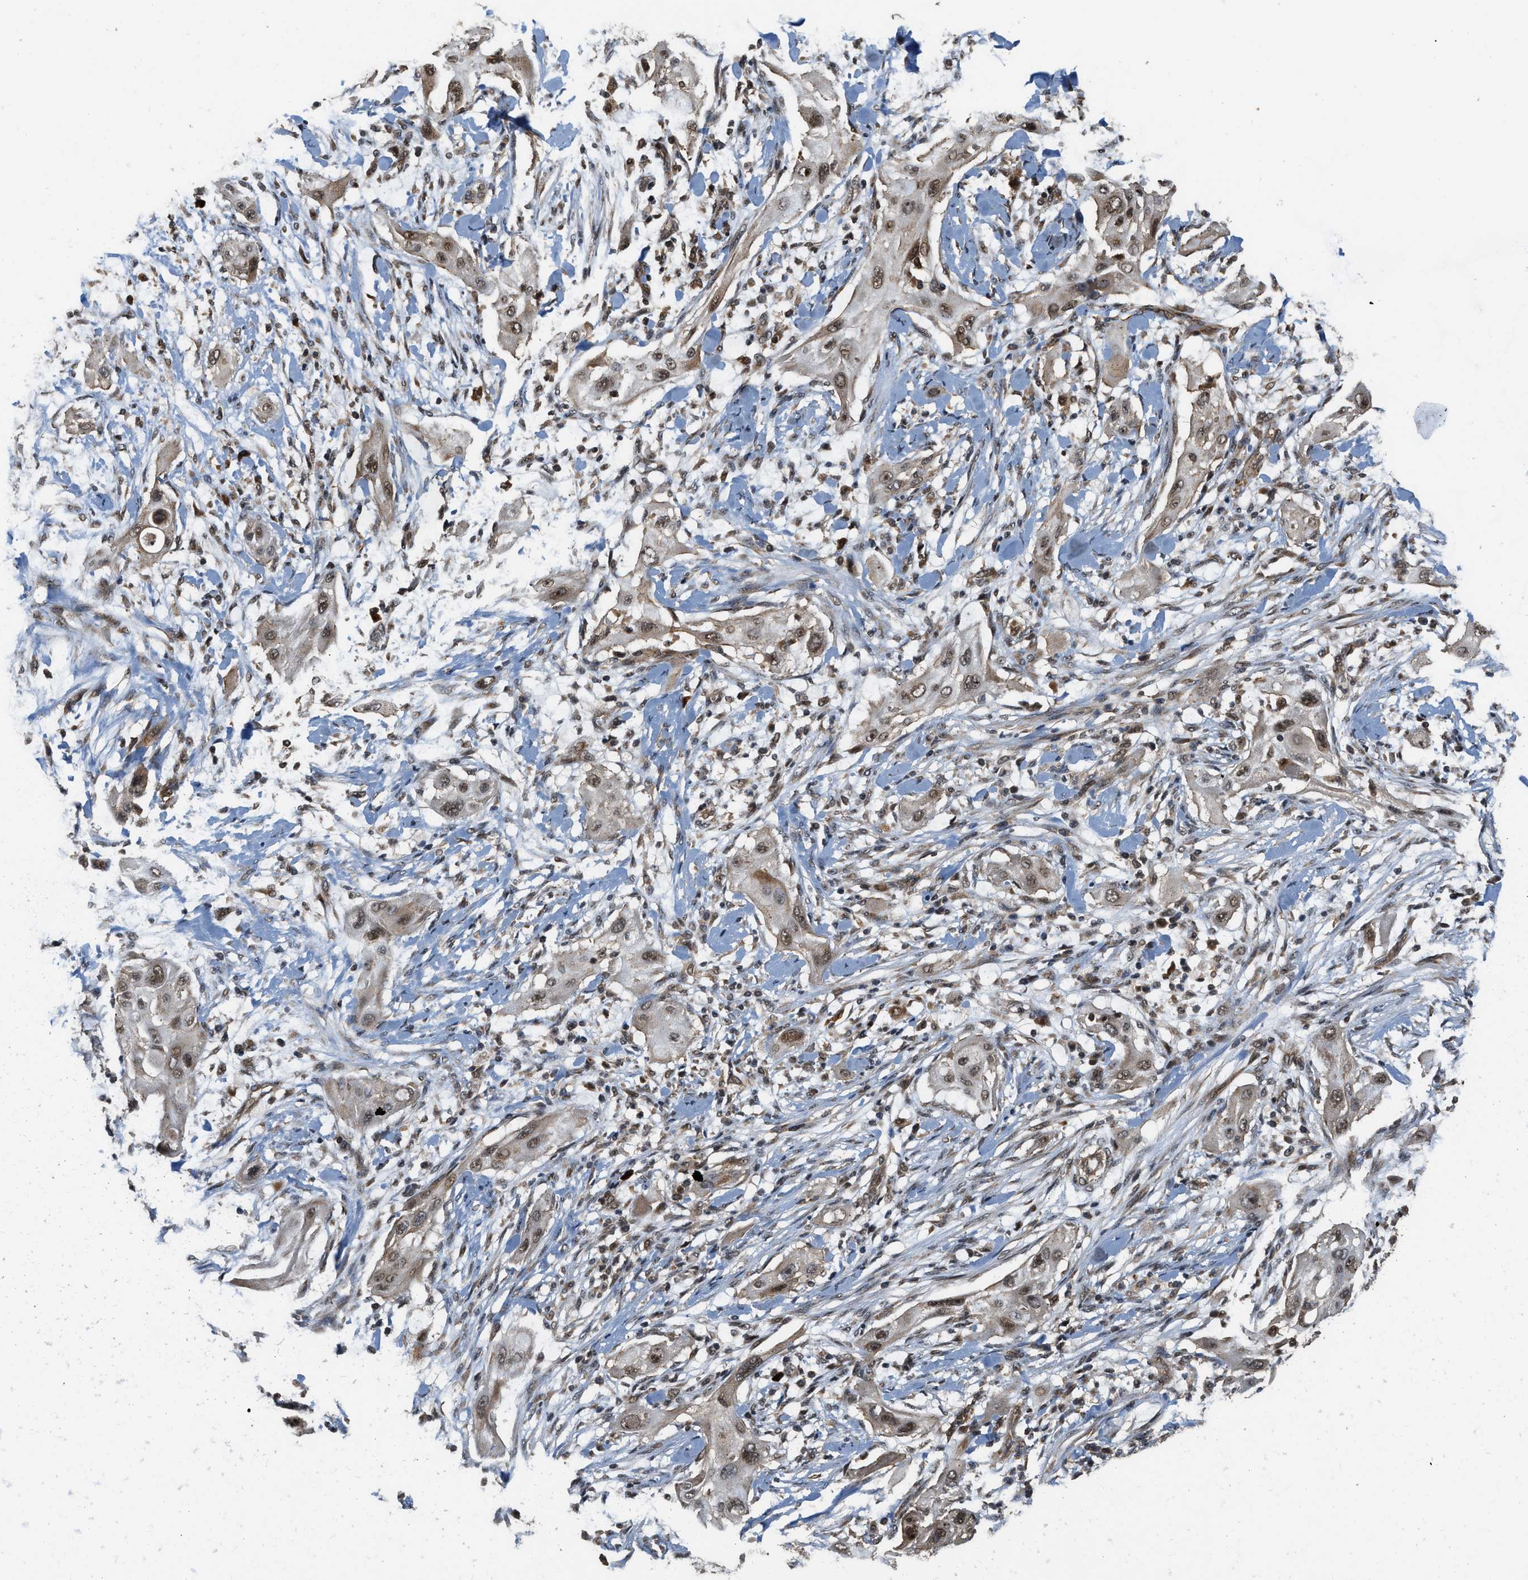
{"staining": {"intensity": "moderate", "quantity": ">75%", "location": "cytoplasmic/membranous,nuclear"}, "tissue": "lung cancer", "cell_type": "Tumor cells", "image_type": "cancer", "snomed": [{"axis": "morphology", "description": "Squamous cell carcinoma, NOS"}, {"axis": "topography", "description": "Lung"}], "caption": "Lung cancer stained for a protein shows moderate cytoplasmic/membranous and nuclear positivity in tumor cells. (brown staining indicates protein expression, while blue staining denotes nuclei).", "gene": "ELP2", "patient": {"sex": "female", "age": 47}}